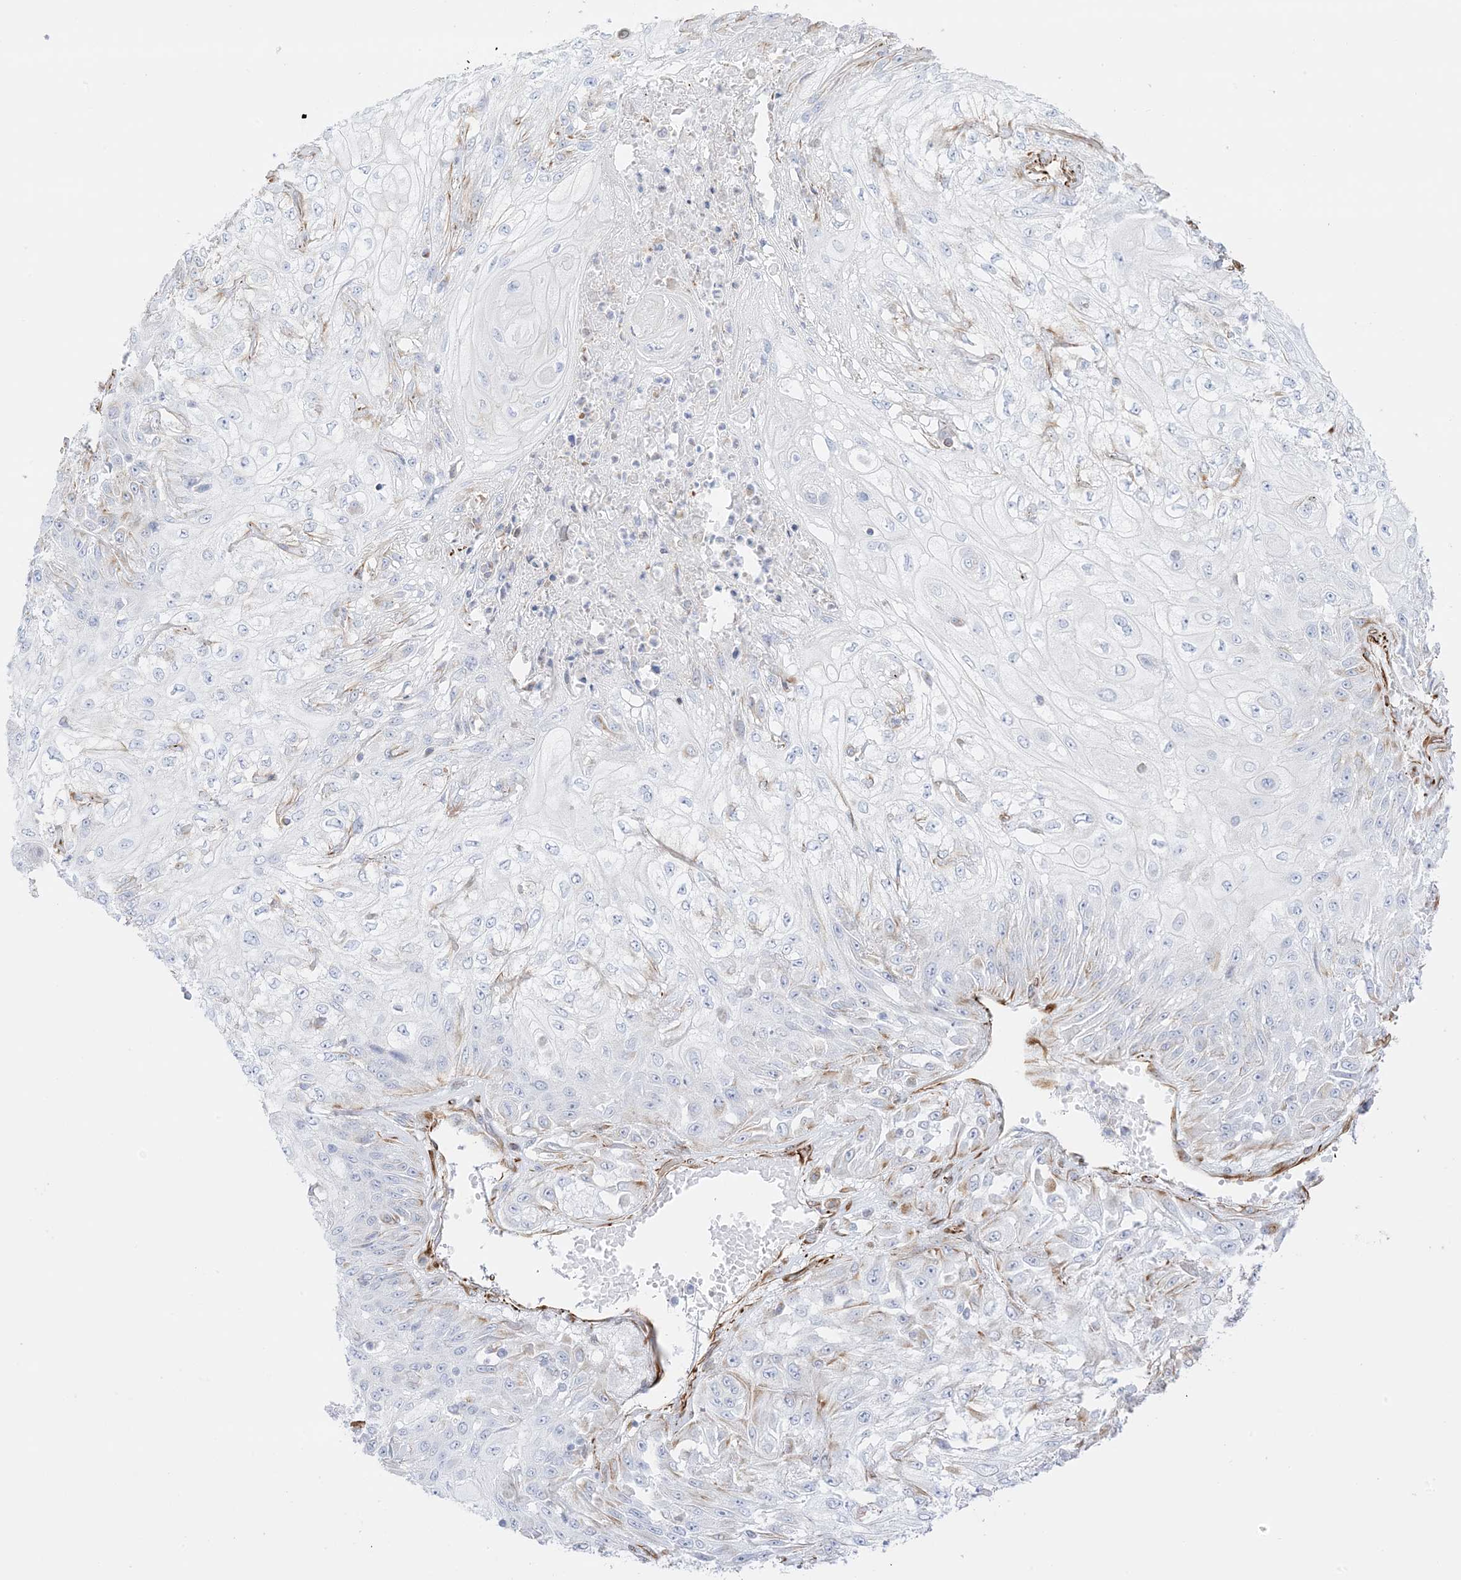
{"staining": {"intensity": "negative", "quantity": "none", "location": "none"}, "tissue": "skin cancer", "cell_type": "Tumor cells", "image_type": "cancer", "snomed": [{"axis": "morphology", "description": "Squamous cell carcinoma, NOS"}, {"axis": "morphology", "description": "Squamous cell carcinoma, metastatic, NOS"}, {"axis": "topography", "description": "Skin"}, {"axis": "topography", "description": "Lymph node"}], "caption": "Skin metastatic squamous cell carcinoma was stained to show a protein in brown. There is no significant positivity in tumor cells.", "gene": "PID1", "patient": {"sex": "male", "age": 75}}